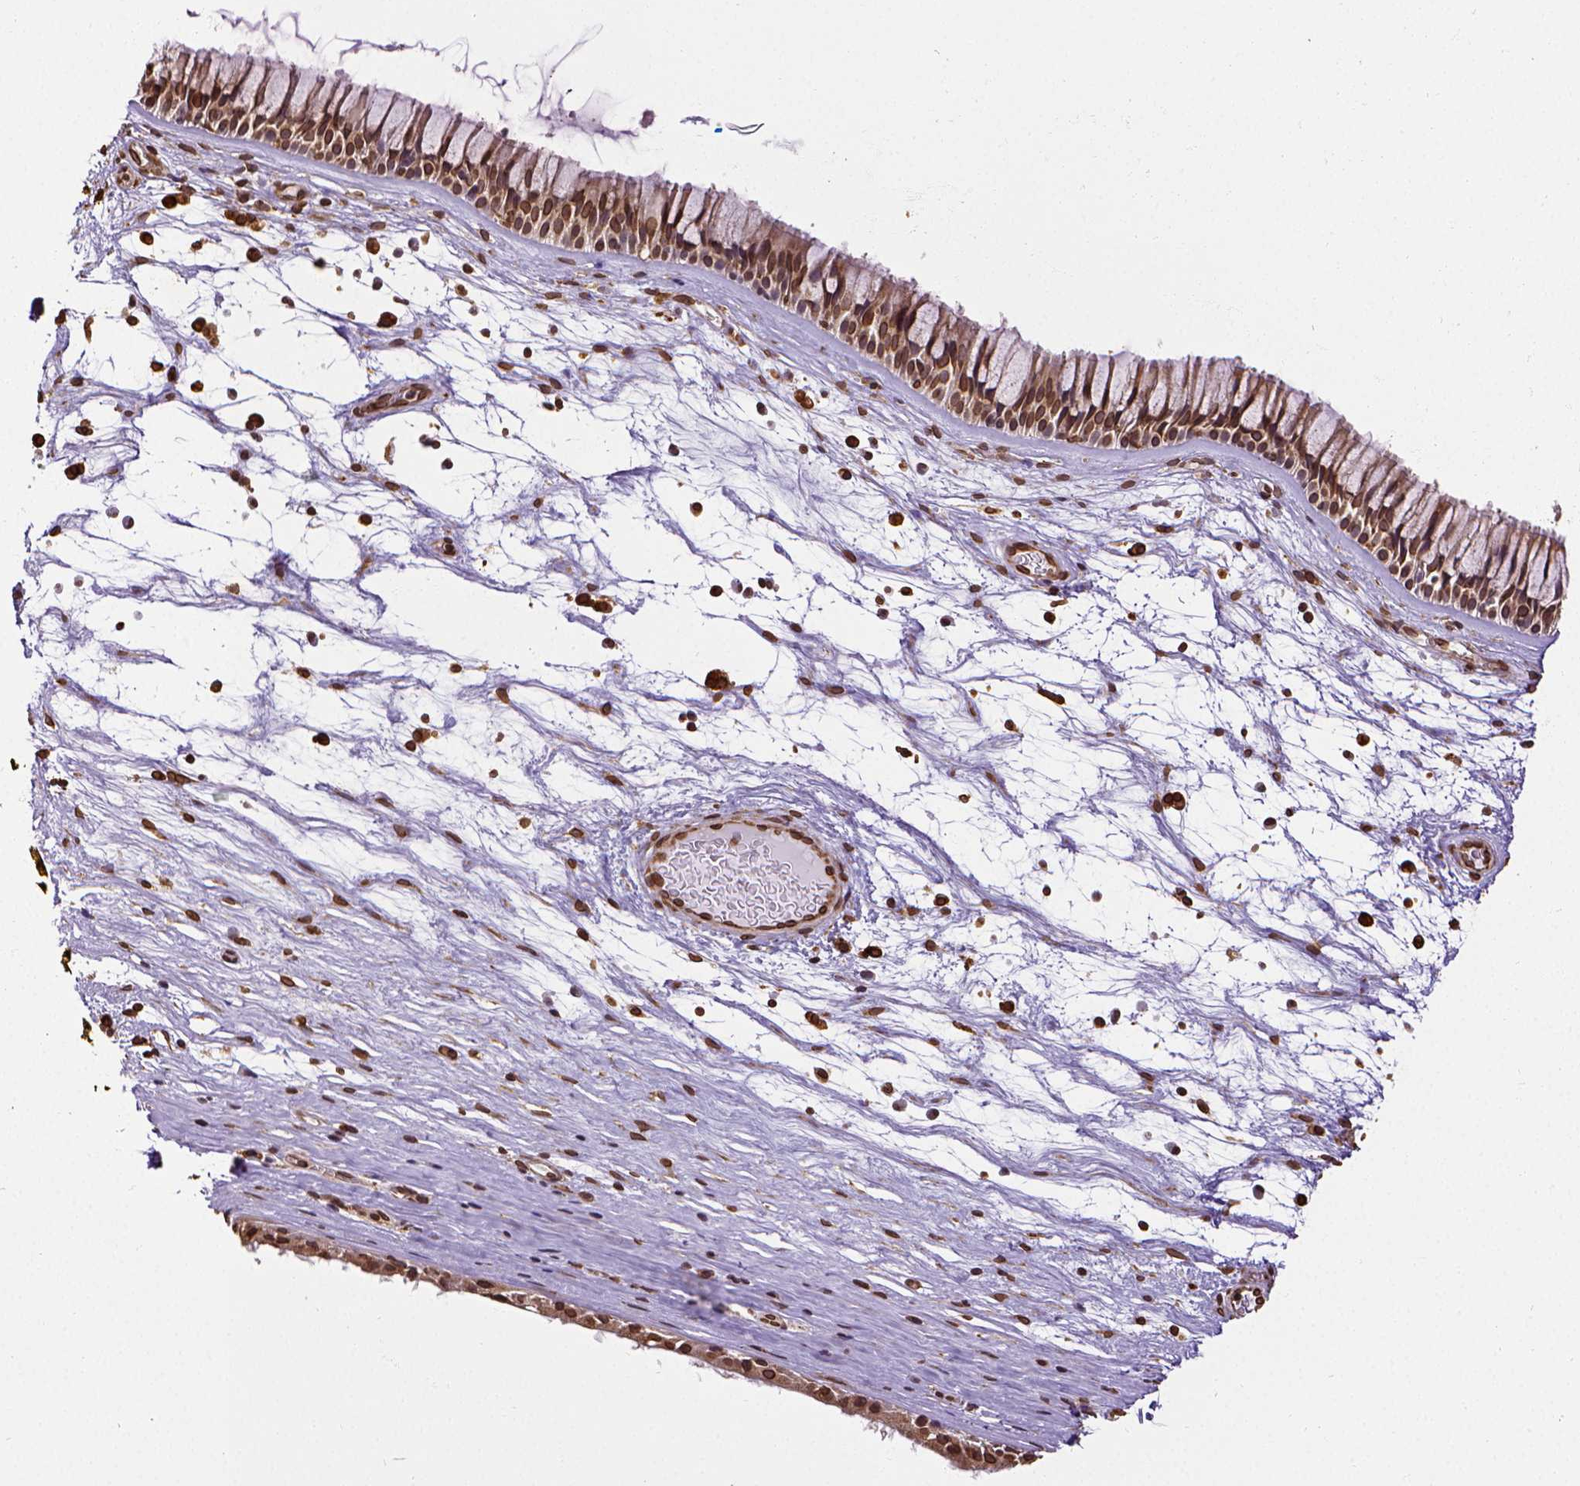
{"staining": {"intensity": "strong", "quantity": ">75%", "location": "cytoplasmic/membranous,nuclear"}, "tissue": "nasopharynx", "cell_type": "Respiratory epithelial cells", "image_type": "normal", "snomed": [{"axis": "morphology", "description": "Normal tissue, NOS"}, {"axis": "topography", "description": "Nasopharynx"}], "caption": "Immunohistochemistry (IHC) of normal human nasopharynx reveals high levels of strong cytoplasmic/membranous,nuclear positivity in about >75% of respiratory epithelial cells.", "gene": "MTDH", "patient": {"sex": "male", "age": 74}}